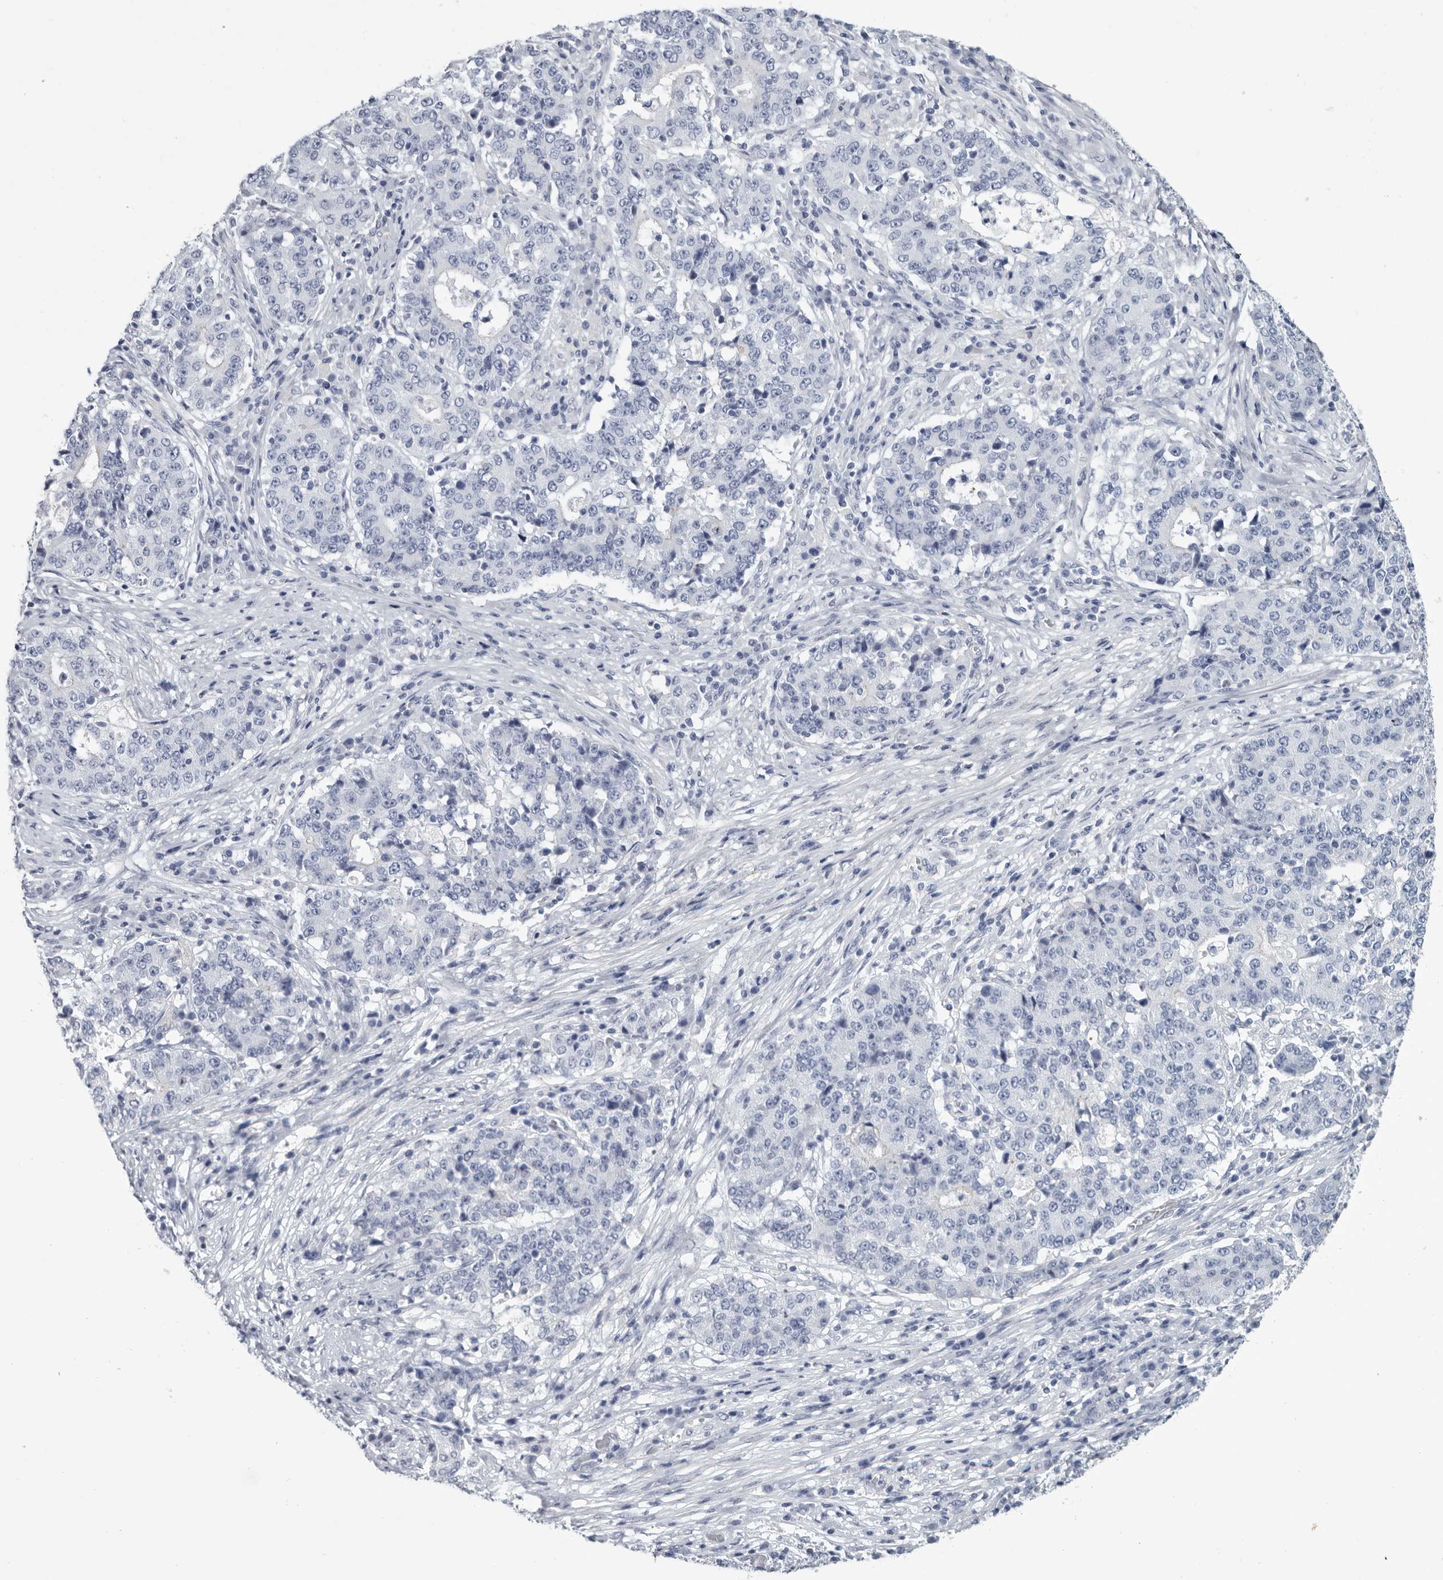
{"staining": {"intensity": "negative", "quantity": "none", "location": "none"}, "tissue": "stomach cancer", "cell_type": "Tumor cells", "image_type": "cancer", "snomed": [{"axis": "morphology", "description": "Adenocarcinoma, NOS"}, {"axis": "topography", "description": "Stomach"}], "caption": "The IHC image has no significant positivity in tumor cells of stomach adenocarcinoma tissue.", "gene": "WRAP73", "patient": {"sex": "male", "age": 59}}